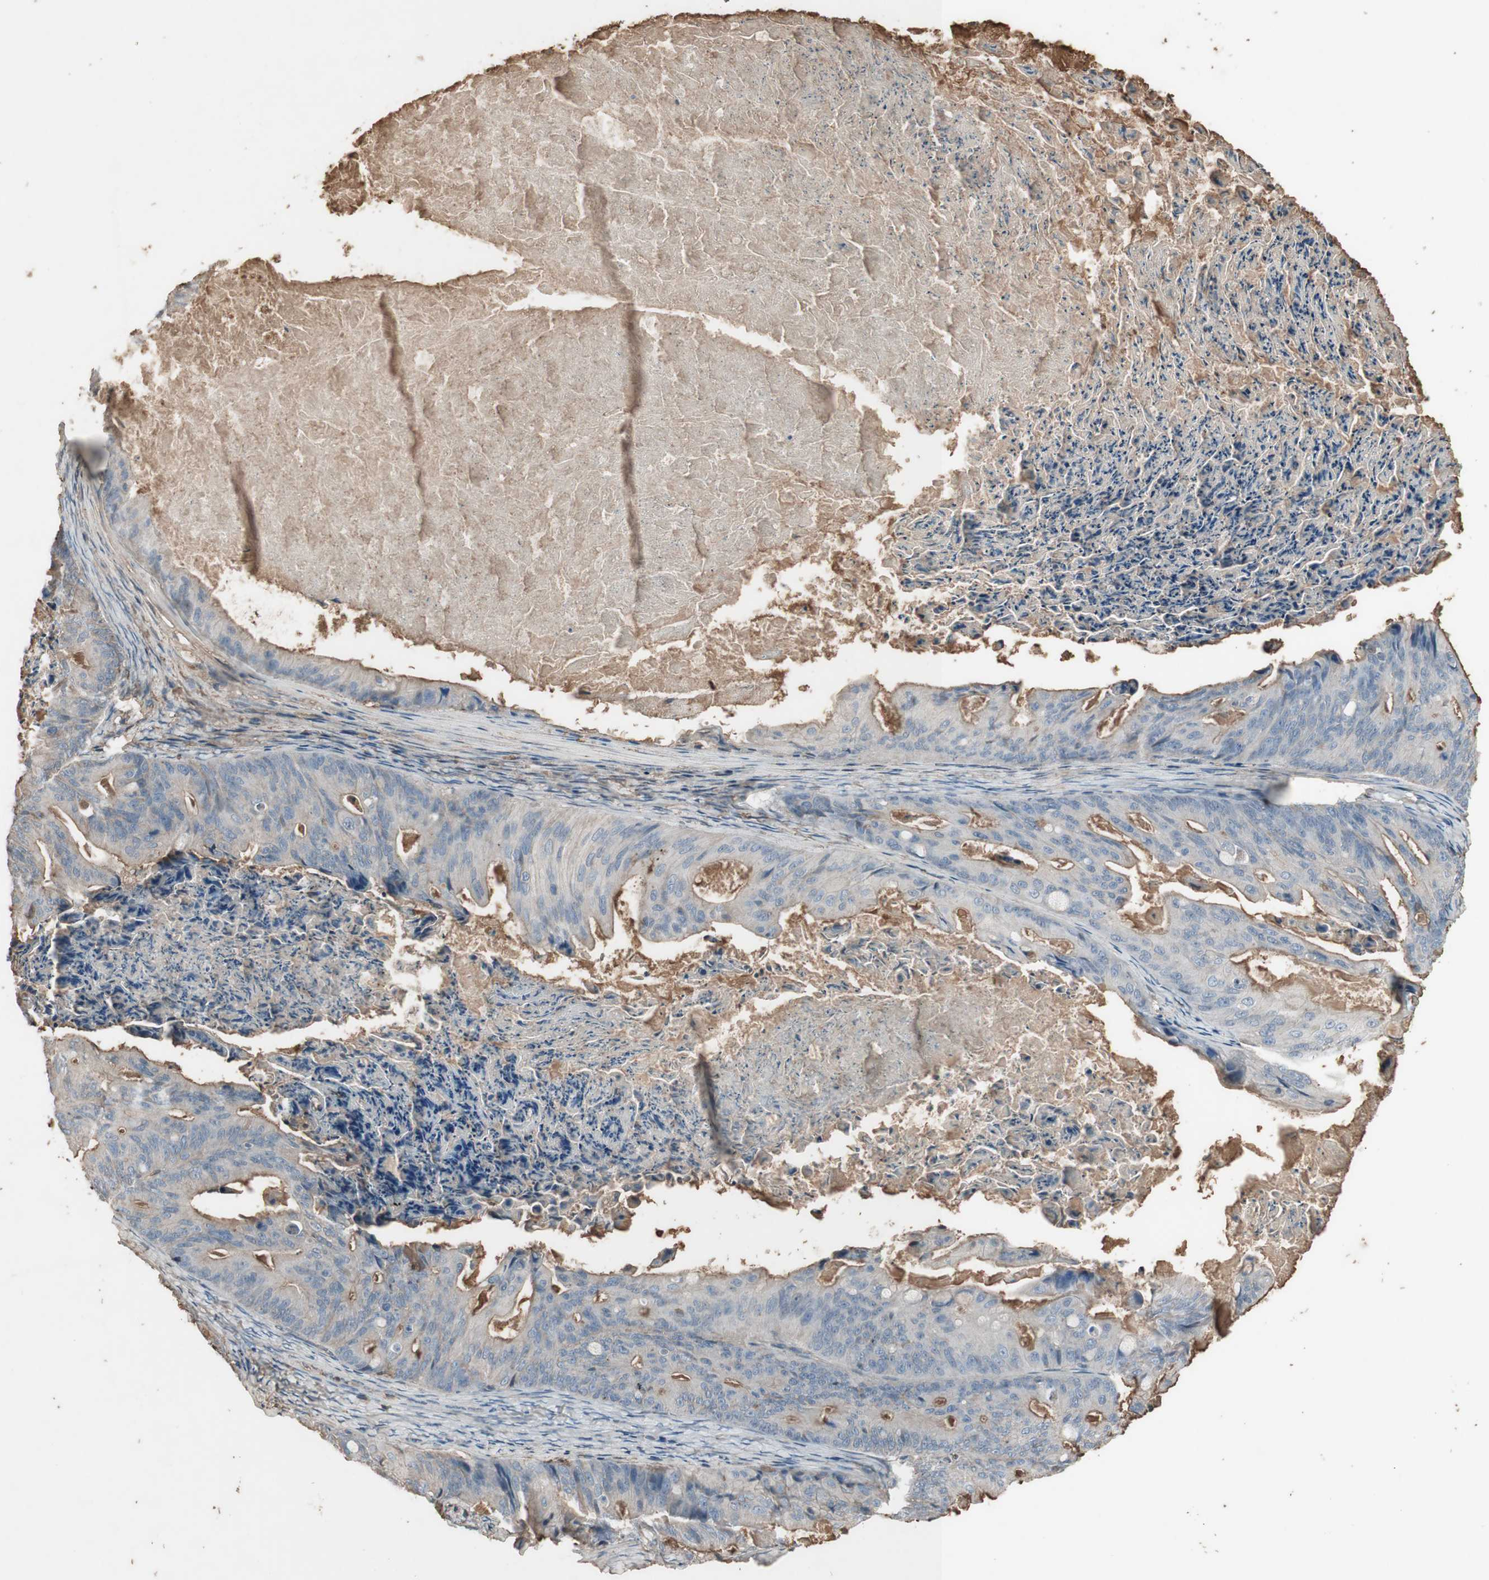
{"staining": {"intensity": "weak", "quantity": ">75%", "location": "cytoplasmic/membranous"}, "tissue": "ovarian cancer", "cell_type": "Tumor cells", "image_type": "cancer", "snomed": [{"axis": "morphology", "description": "Cystadenocarcinoma, mucinous, NOS"}, {"axis": "topography", "description": "Ovary"}], "caption": "Brown immunohistochemical staining in human ovarian mucinous cystadenocarcinoma shows weak cytoplasmic/membranous positivity in approximately >75% of tumor cells. (DAB (3,3'-diaminobenzidine) IHC with brightfield microscopy, high magnification).", "gene": "MMP14", "patient": {"sex": "female", "age": 37}}